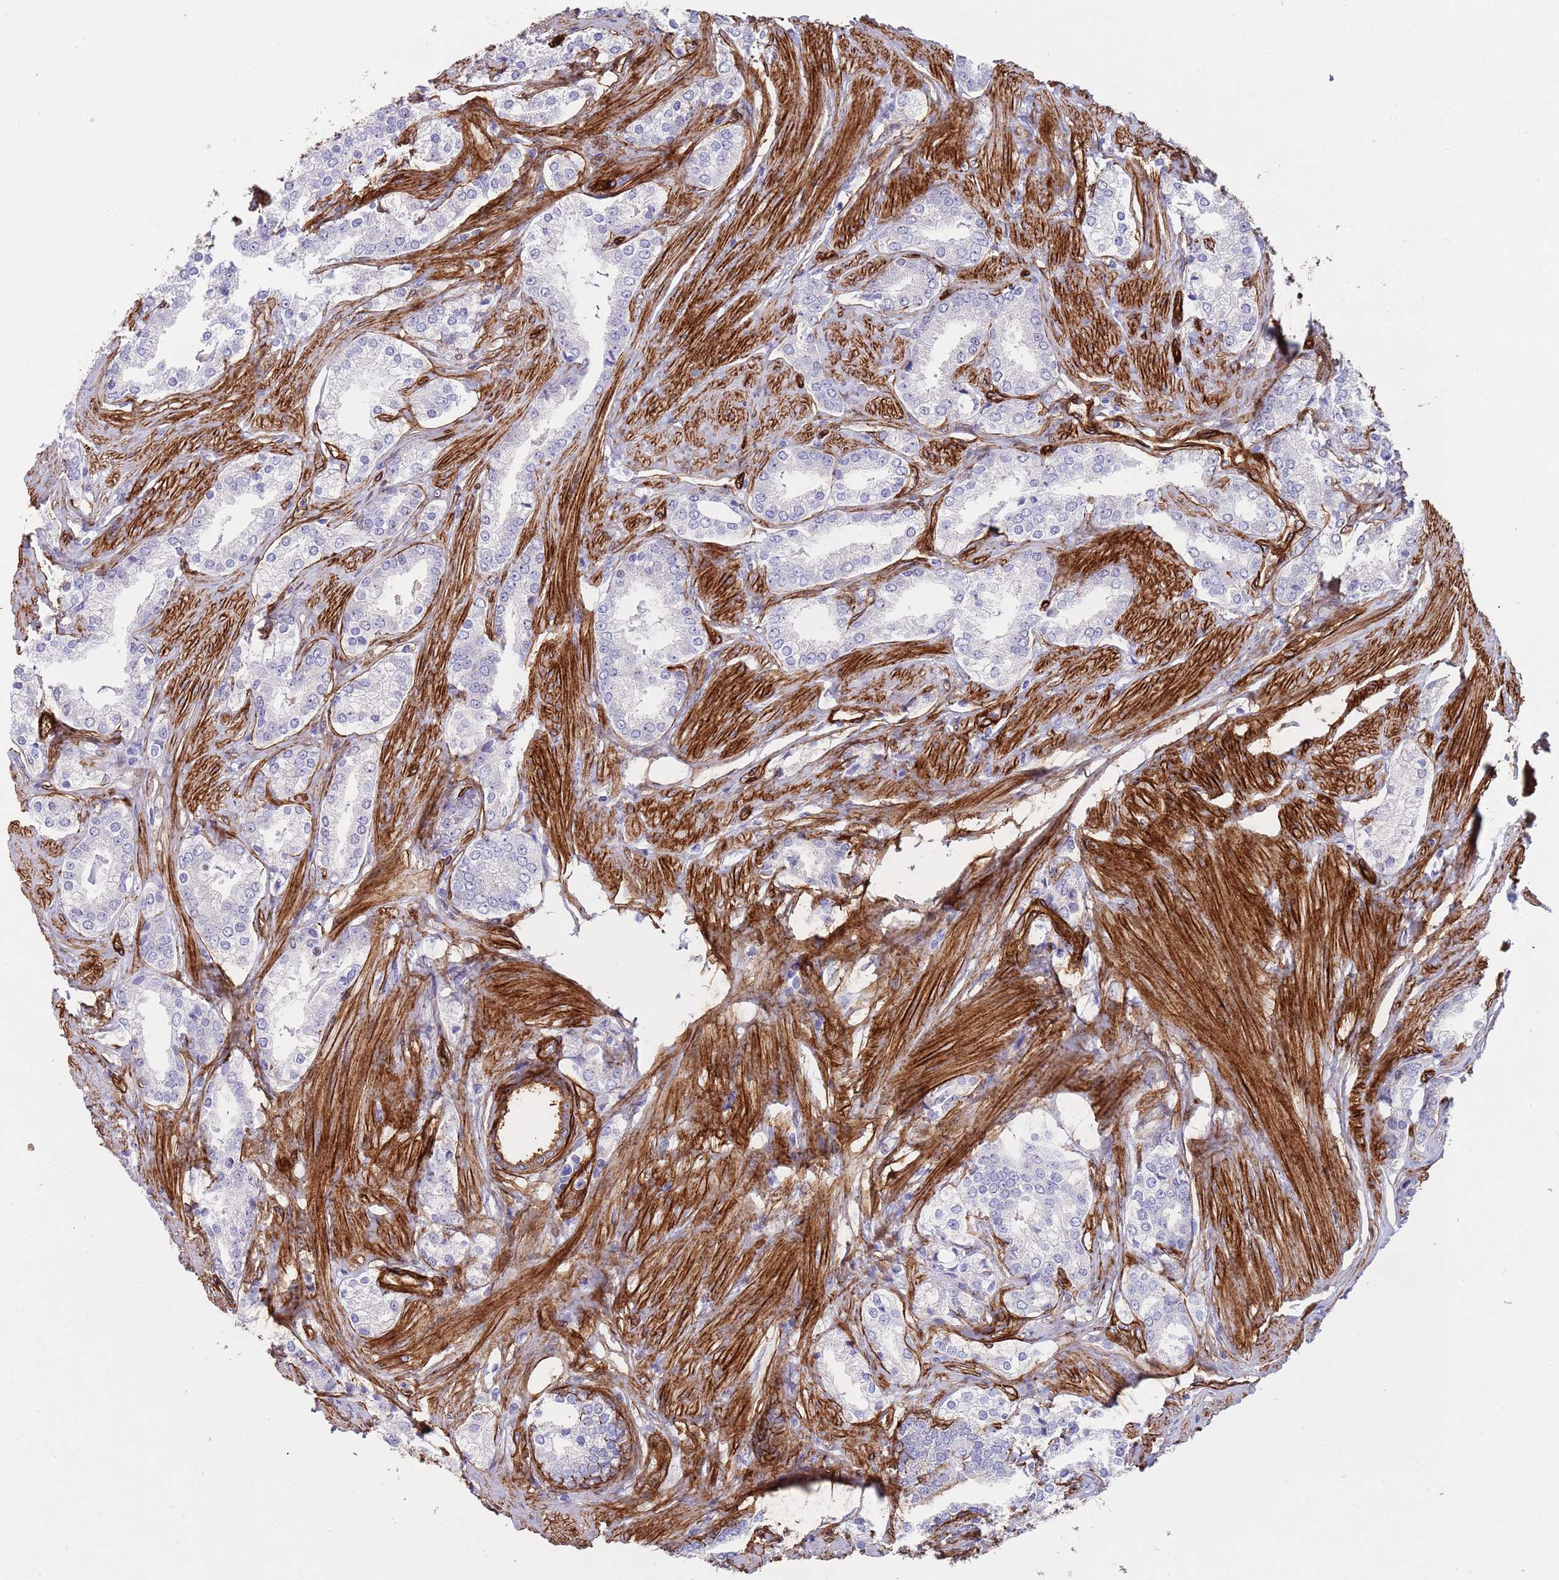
{"staining": {"intensity": "negative", "quantity": "none", "location": "none"}, "tissue": "prostate cancer", "cell_type": "Tumor cells", "image_type": "cancer", "snomed": [{"axis": "morphology", "description": "Adenocarcinoma, High grade"}, {"axis": "topography", "description": "Prostate"}], "caption": "Tumor cells show no significant protein positivity in prostate cancer (high-grade adenocarcinoma). (IHC, brightfield microscopy, high magnification).", "gene": "CAV2", "patient": {"sex": "male", "age": 71}}